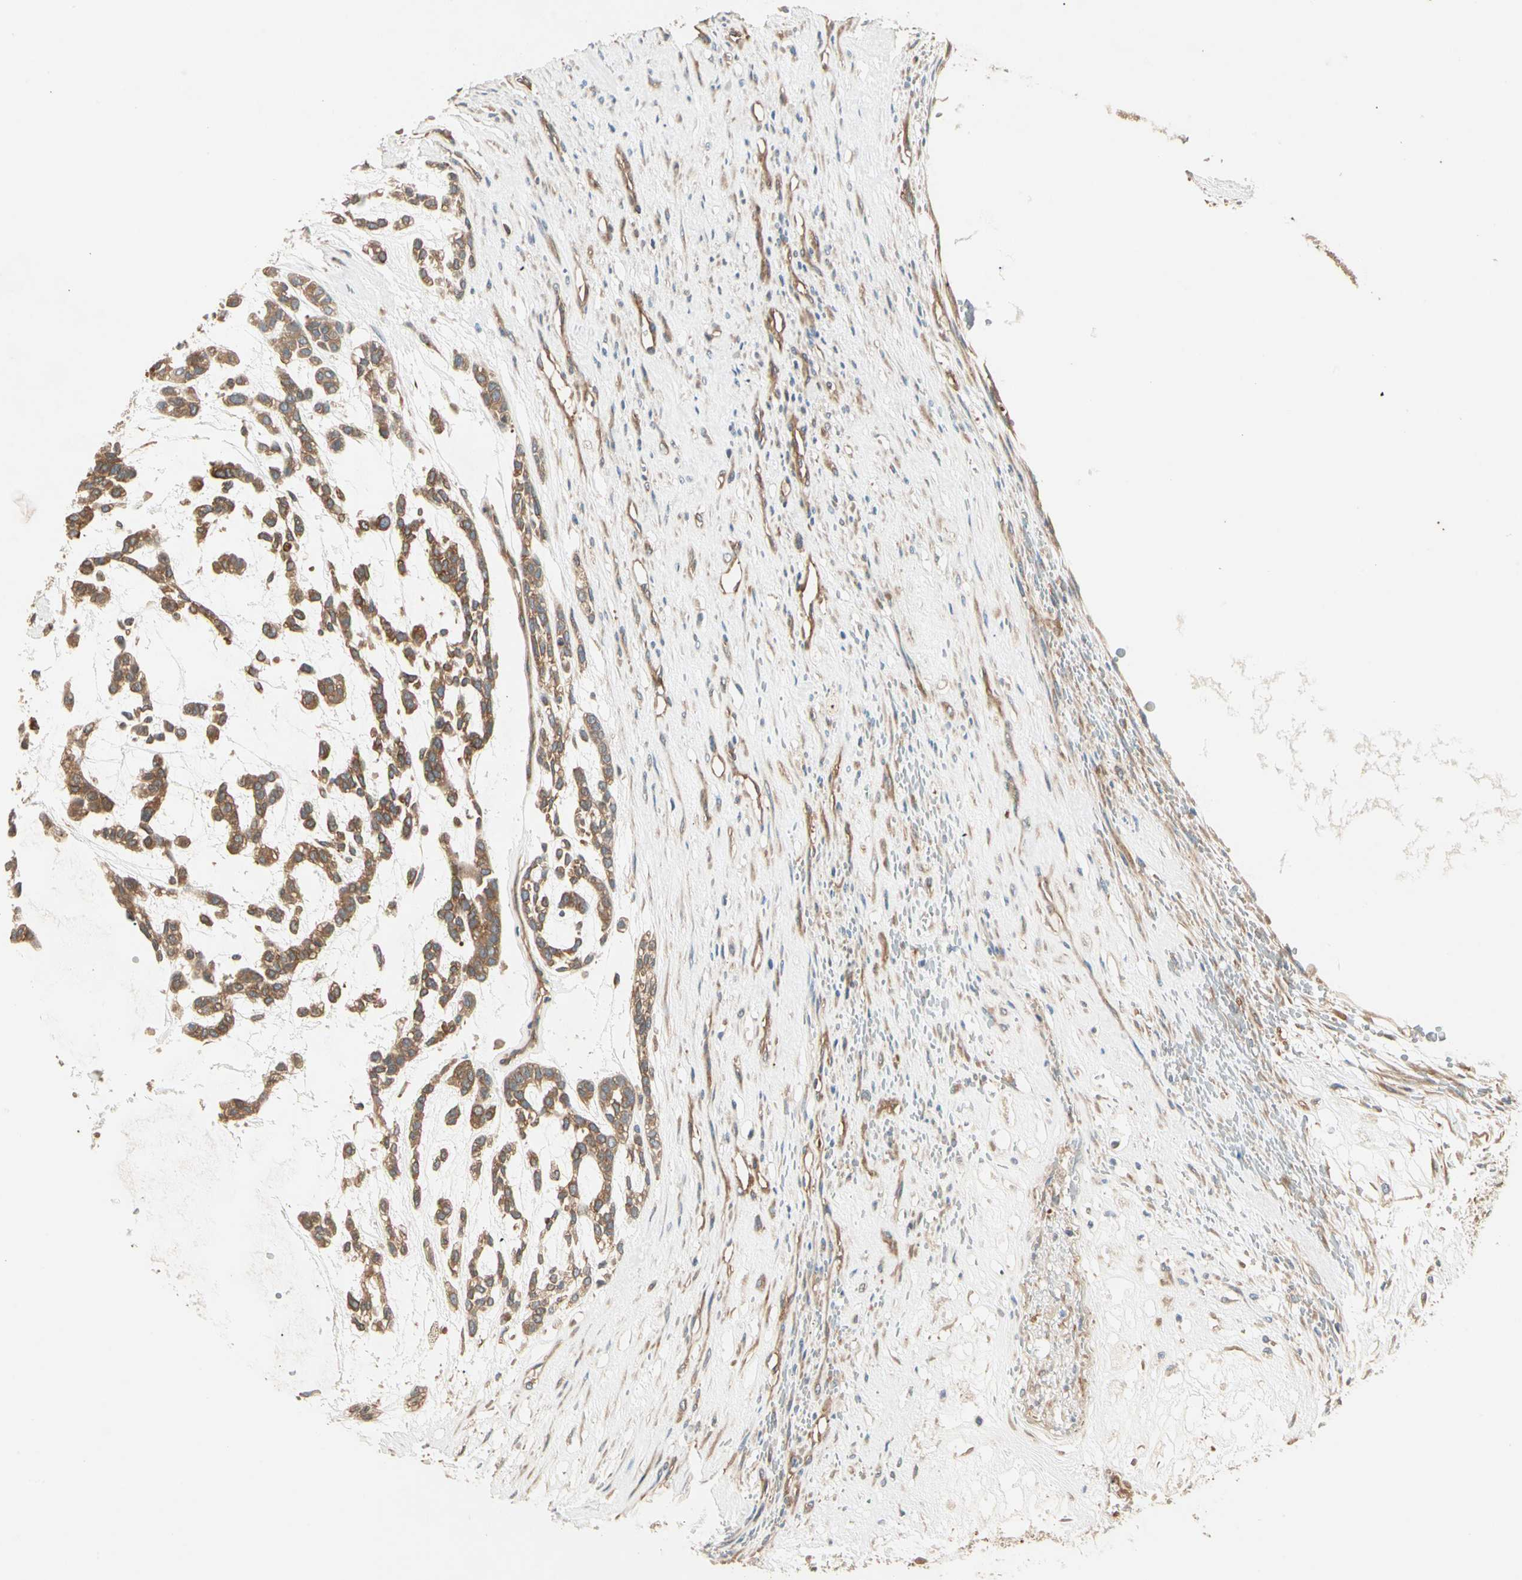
{"staining": {"intensity": "strong", "quantity": ">75%", "location": "cytoplasmic/membranous"}, "tissue": "head and neck cancer", "cell_type": "Tumor cells", "image_type": "cancer", "snomed": [{"axis": "morphology", "description": "Adenocarcinoma, NOS"}, {"axis": "morphology", "description": "Adenoma, NOS"}, {"axis": "topography", "description": "Head-Neck"}], "caption": "A high amount of strong cytoplasmic/membranous staining is present in about >75% of tumor cells in head and neck cancer tissue. The staining was performed using DAB (3,3'-diaminobenzidine), with brown indicating positive protein expression. Nuclei are stained blue with hematoxylin.", "gene": "ROCK2", "patient": {"sex": "female", "age": 55}}